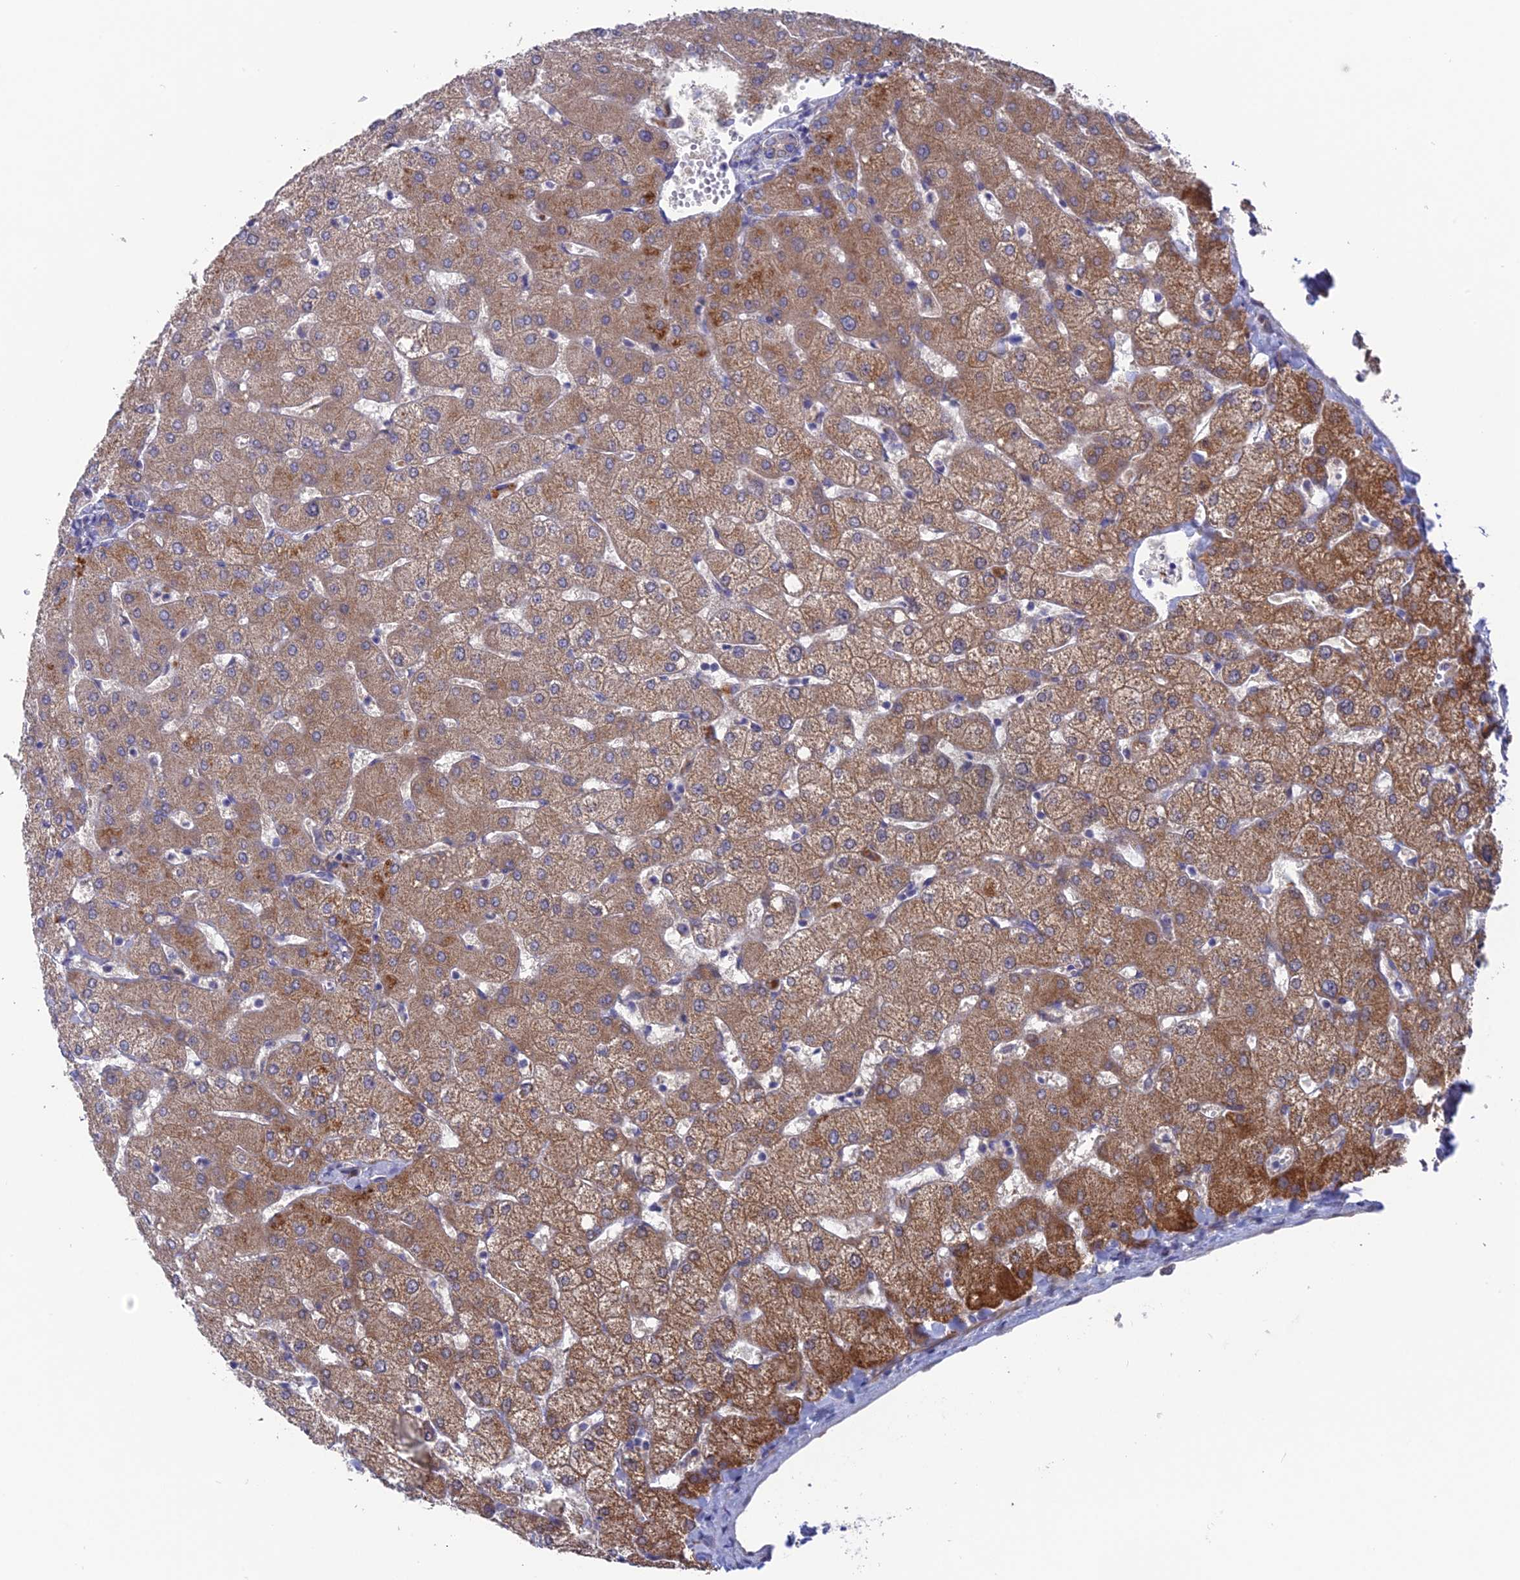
{"staining": {"intensity": "negative", "quantity": "none", "location": "none"}, "tissue": "liver", "cell_type": "Cholangiocytes", "image_type": "normal", "snomed": [{"axis": "morphology", "description": "Normal tissue, NOS"}, {"axis": "topography", "description": "Liver"}], "caption": "Protein analysis of benign liver shows no significant positivity in cholangiocytes.", "gene": "AK4P3", "patient": {"sex": "female", "age": 54}}